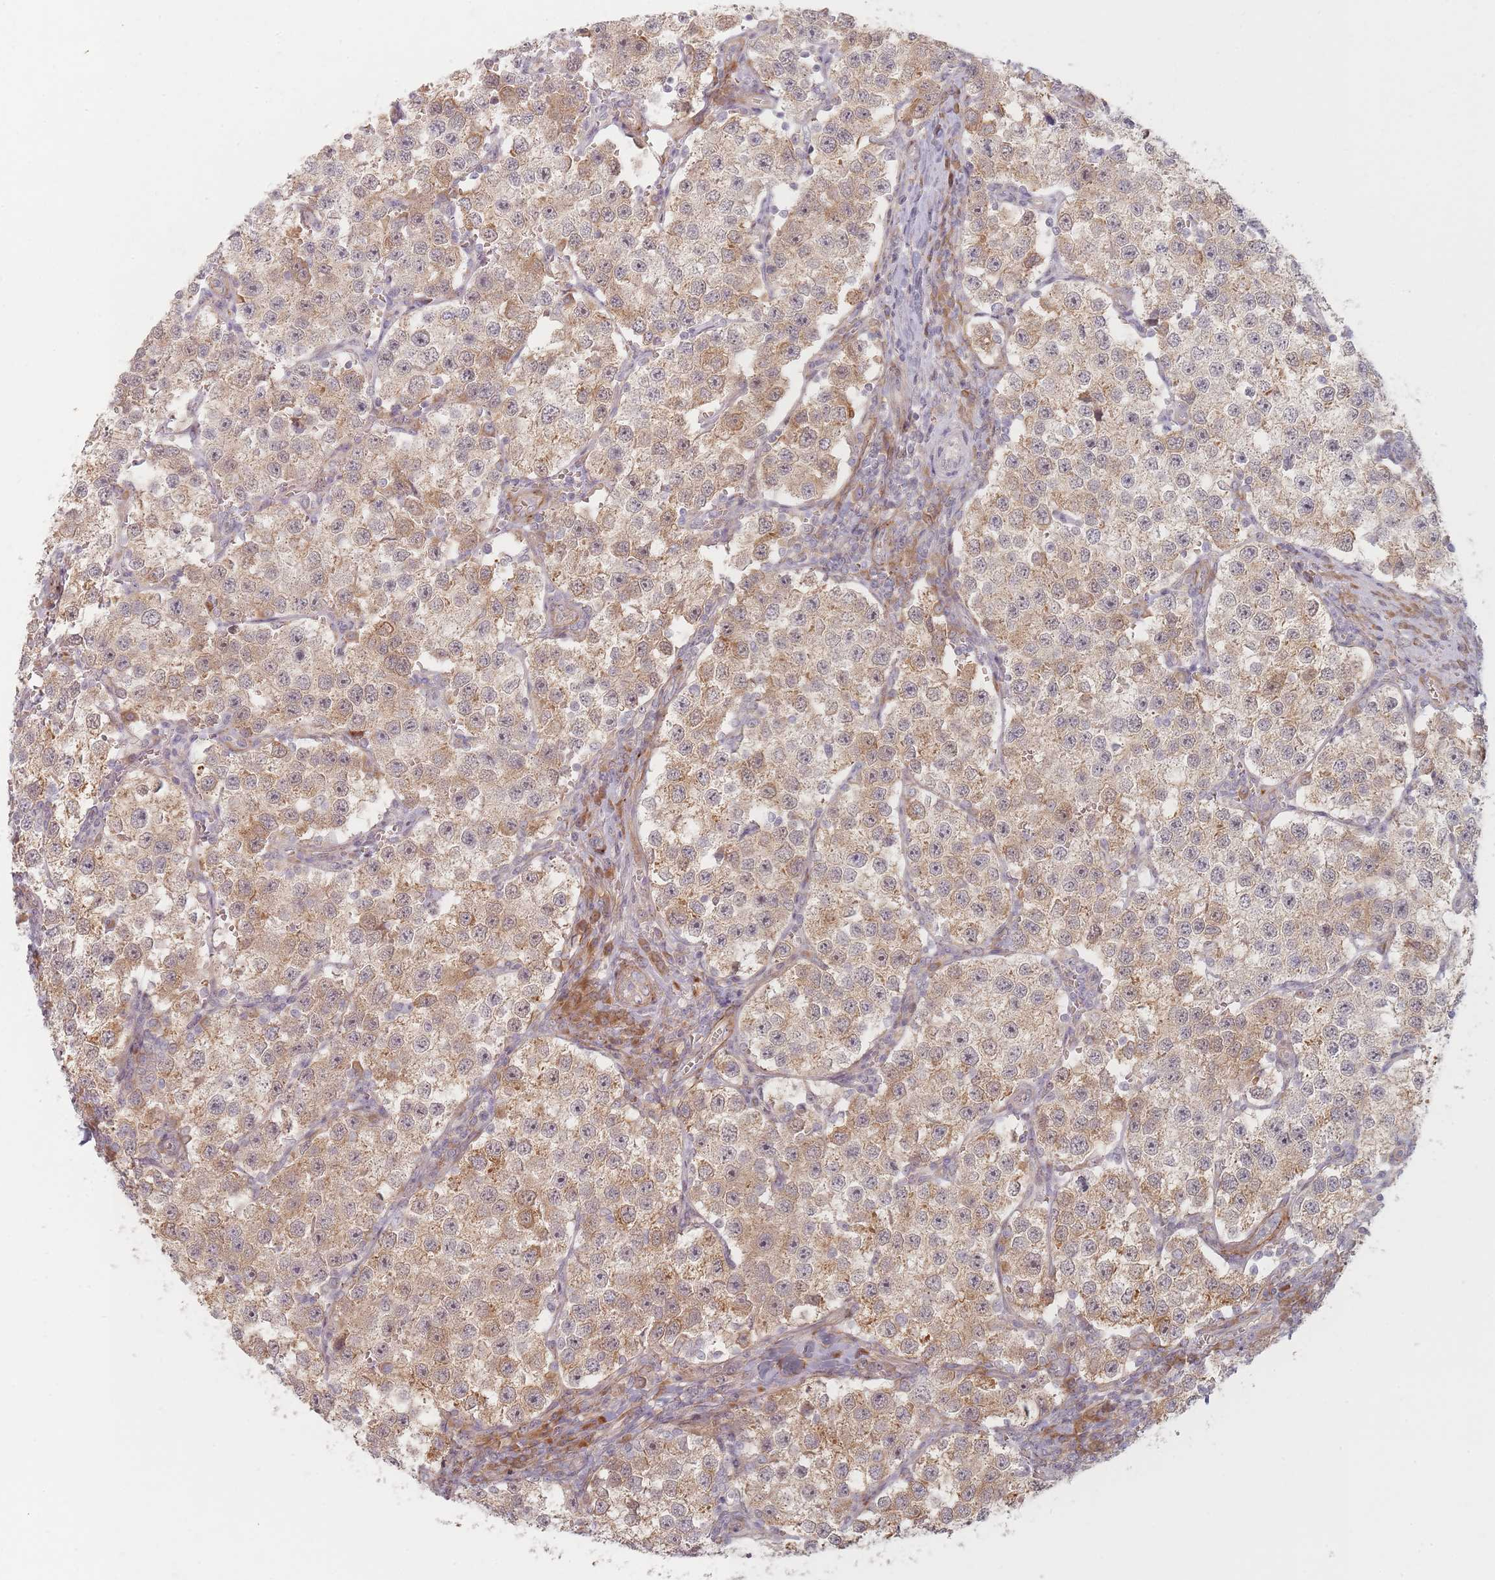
{"staining": {"intensity": "moderate", "quantity": ">75%", "location": "cytoplasmic/membranous"}, "tissue": "testis cancer", "cell_type": "Tumor cells", "image_type": "cancer", "snomed": [{"axis": "morphology", "description": "Seminoma, NOS"}, {"axis": "topography", "description": "Testis"}], "caption": "Seminoma (testis) stained with immunohistochemistry reveals moderate cytoplasmic/membranous staining in approximately >75% of tumor cells.", "gene": "ZKSCAN7", "patient": {"sex": "male", "age": 37}}